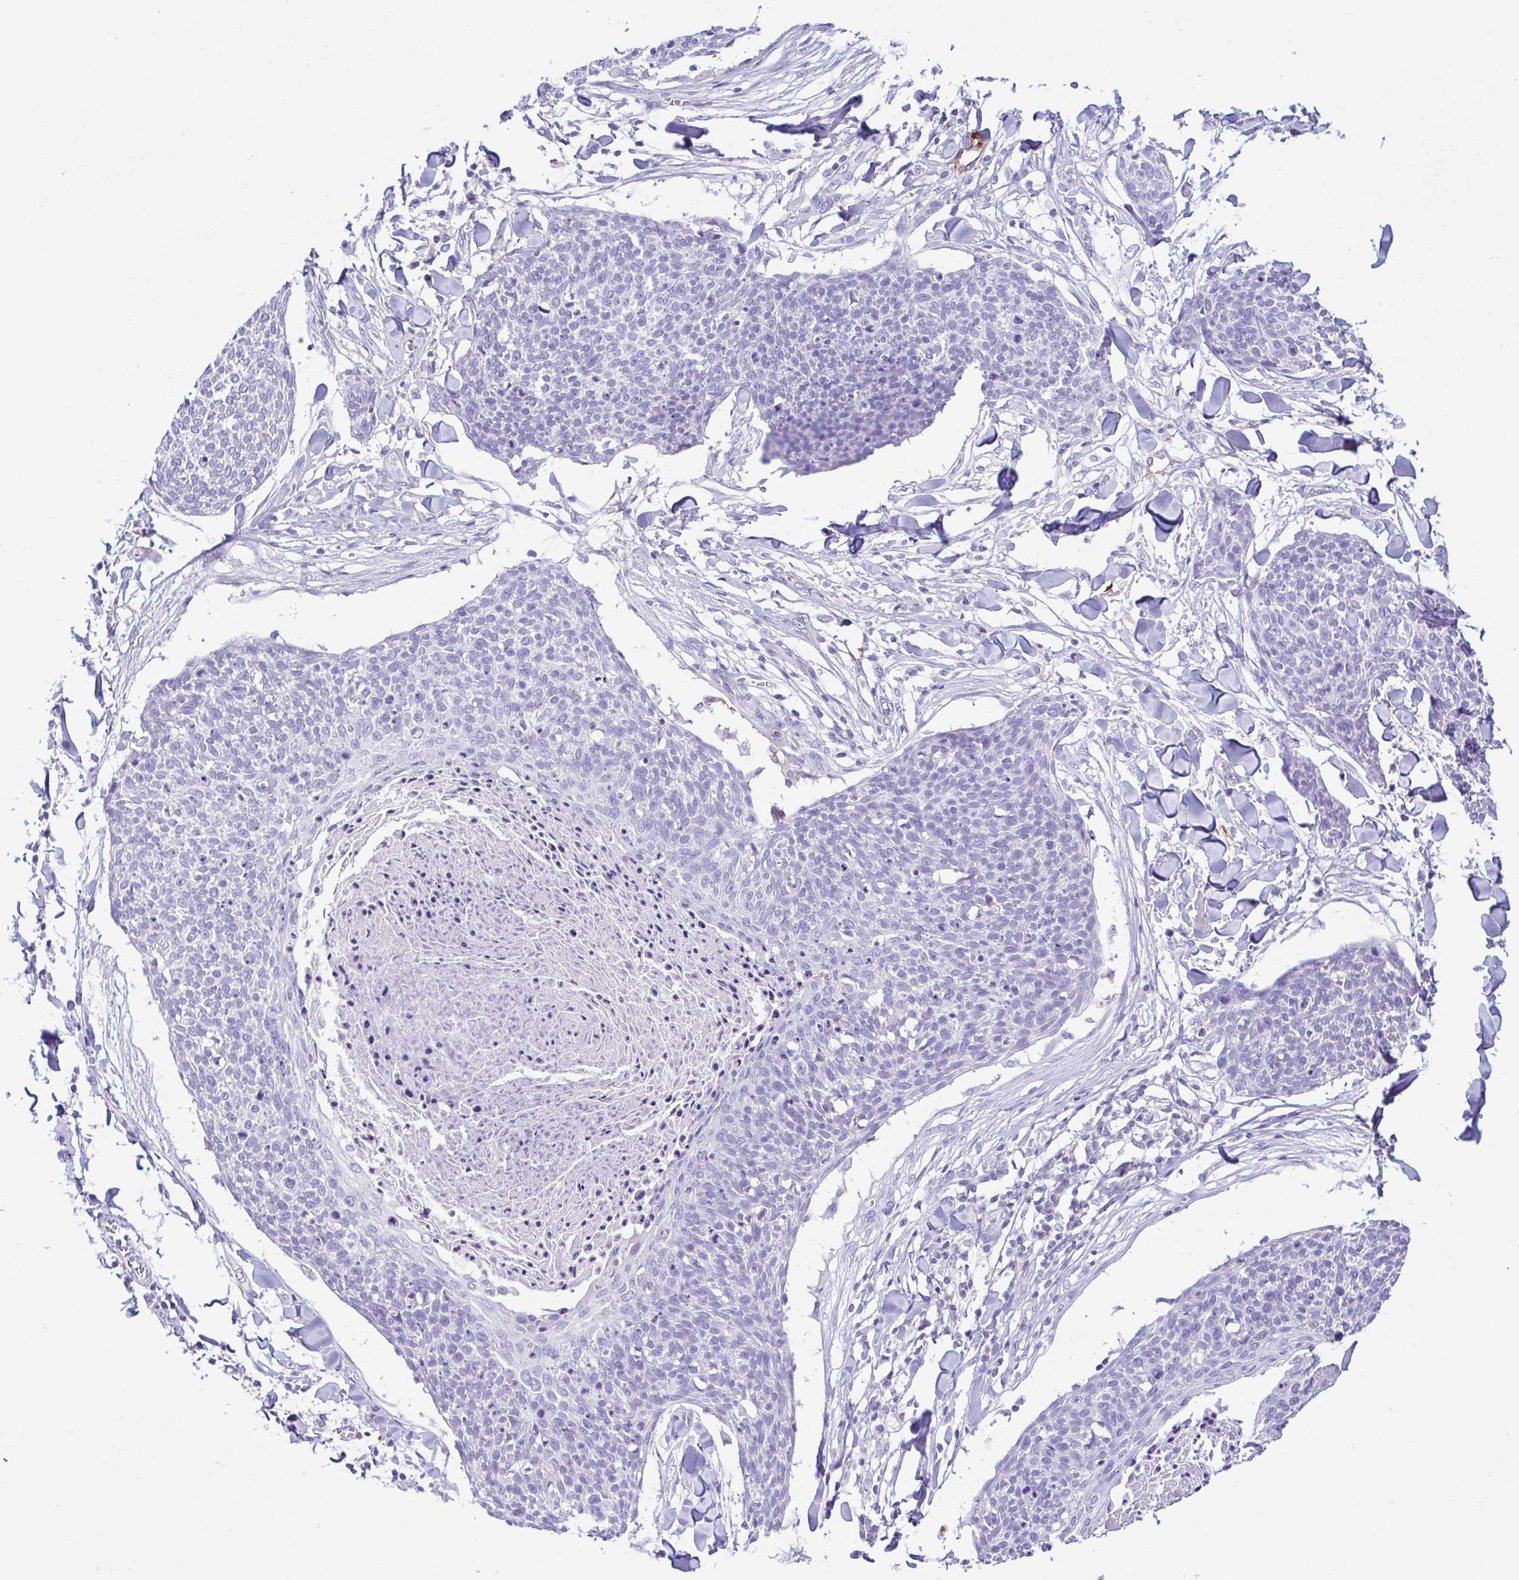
{"staining": {"intensity": "negative", "quantity": "none", "location": "none"}, "tissue": "skin cancer", "cell_type": "Tumor cells", "image_type": "cancer", "snomed": [{"axis": "morphology", "description": "Squamous cell carcinoma, NOS"}, {"axis": "topography", "description": "Skin"}, {"axis": "topography", "description": "Vulva"}], "caption": "Image shows no significant protein positivity in tumor cells of squamous cell carcinoma (skin).", "gene": "GPR182", "patient": {"sex": "female", "age": 75}}